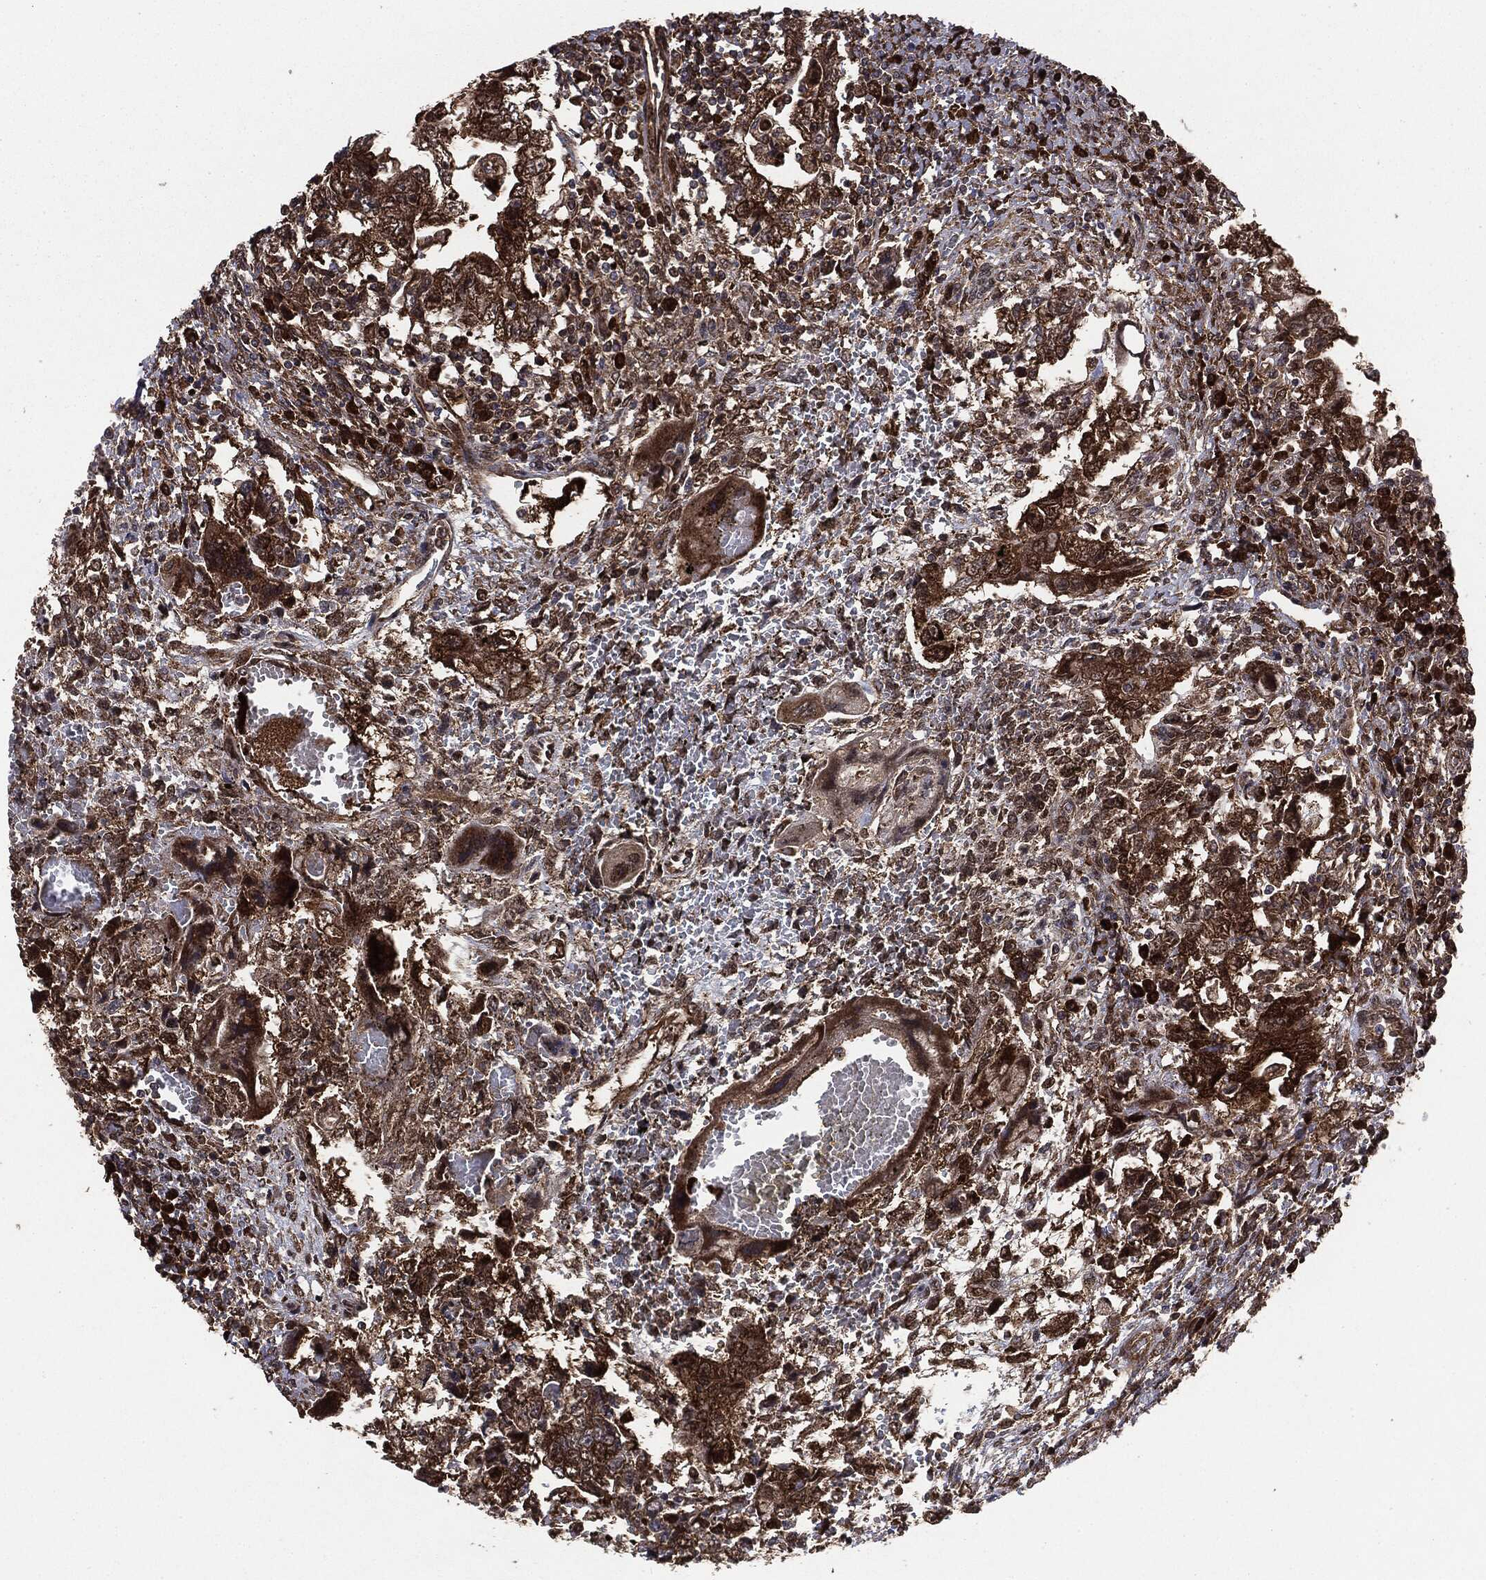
{"staining": {"intensity": "moderate", "quantity": ">75%", "location": "cytoplasmic/membranous"}, "tissue": "testis cancer", "cell_type": "Tumor cells", "image_type": "cancer", "snomed": [{"axis": "morphology", "description": "Carcinoma, Embryonal, NOS"}, {"axis": "topography", "description": "Testis"}], "caption": "Embryonal carcinoma (testis) stained for a protein exhibits moderate cytoplasmic/membranous positivity in tumor cells.", "gene": "NME1", "patient": {"sex": "male", "age": 26}}